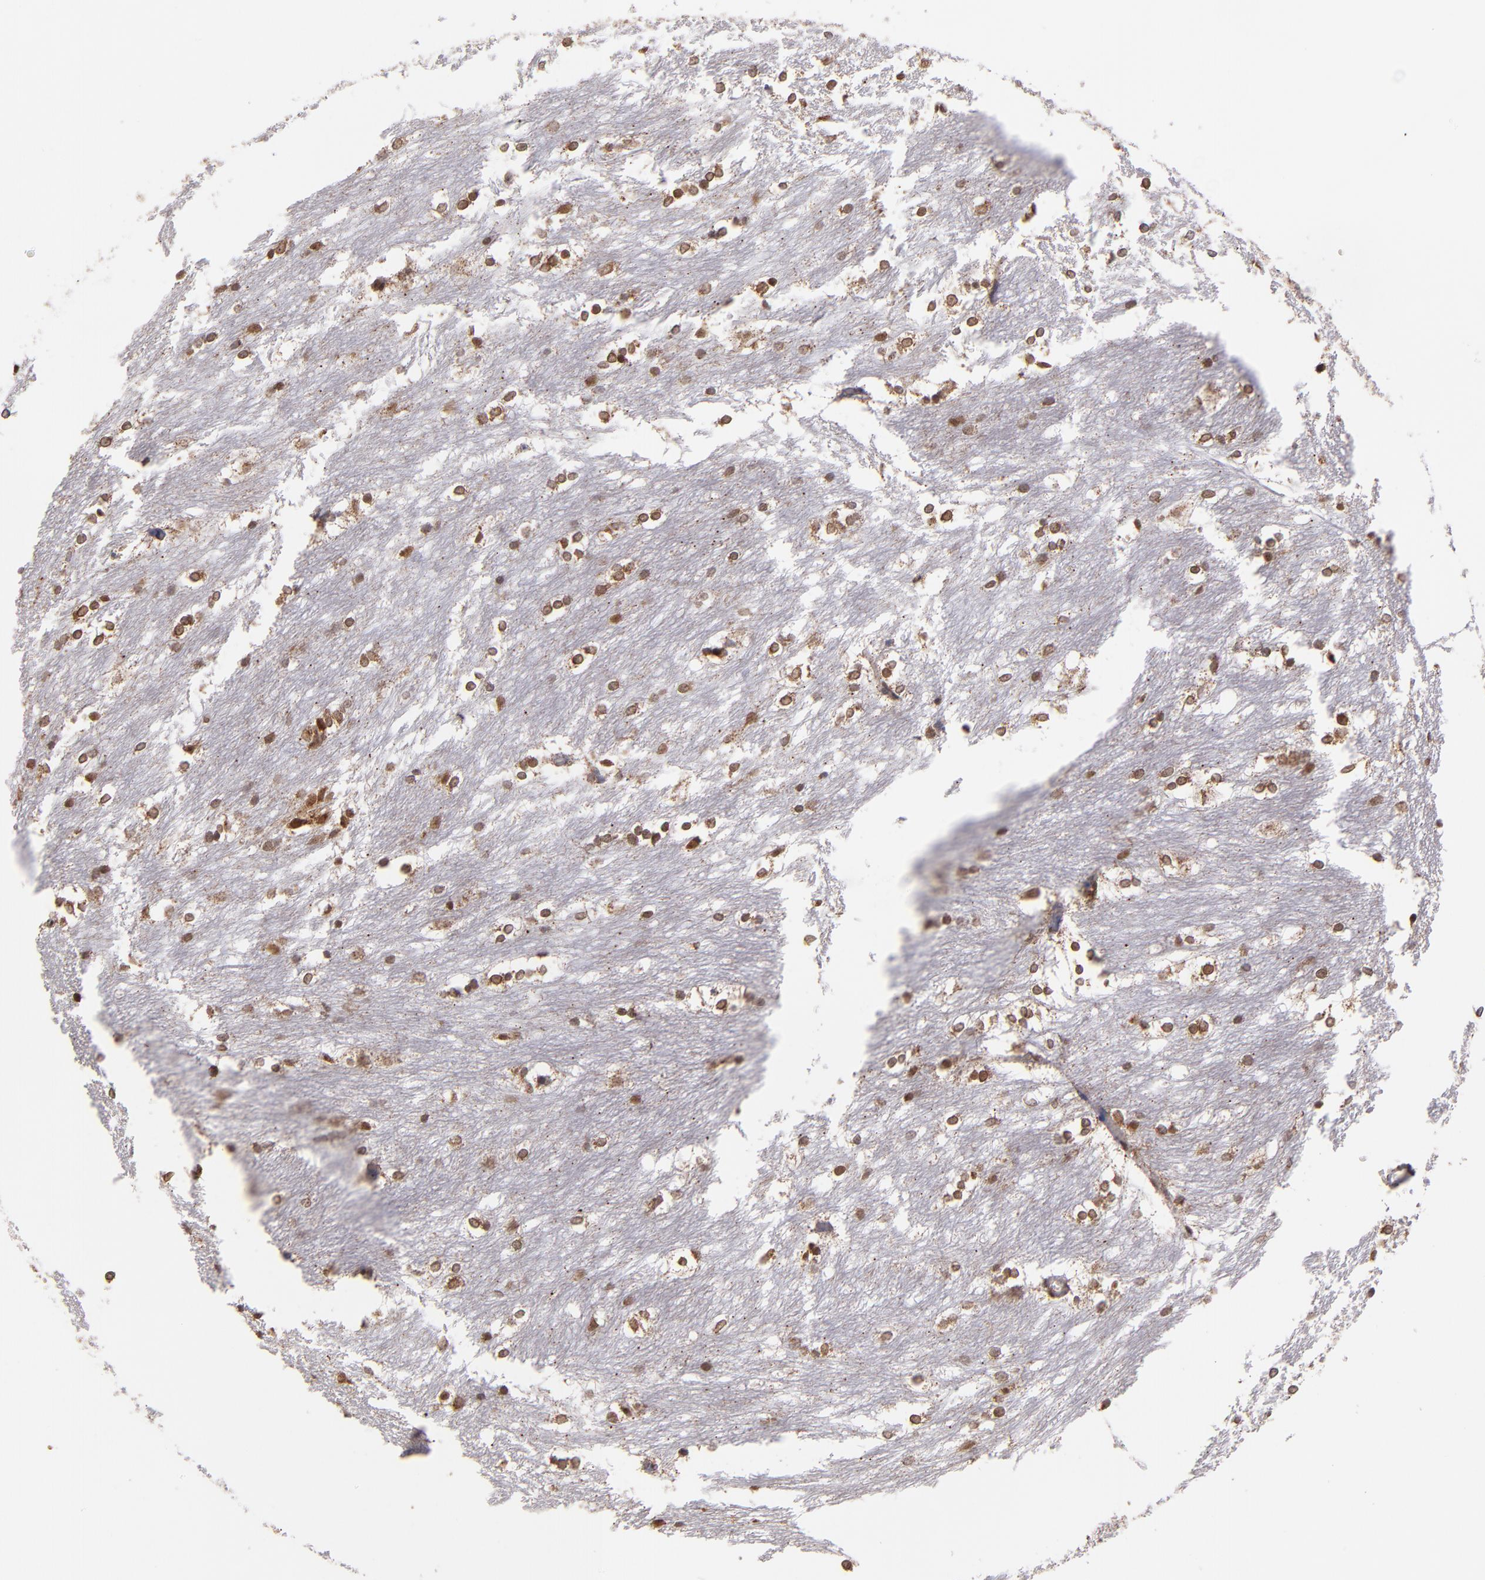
{"staining": {"intensity": "moderate", "quantity": ">75%", "location": "nuclear"}, "tissue": "caudate", "cell_type": "Glial cells", "image_type": "normal", "snomed": [{"axis": "morphology", "description": "Normal tissue, NOS"}, {"axis": "topography", "description": "Lateral ventricle wall"}], "caption": "This image shows immunohistochemistry (IHC) staining of benign caudate, with medium moderate nuclear expression in about >75% of glial cells.", "gene": "TOP1MT", "patient": {"sex": "female", "age": 19}}